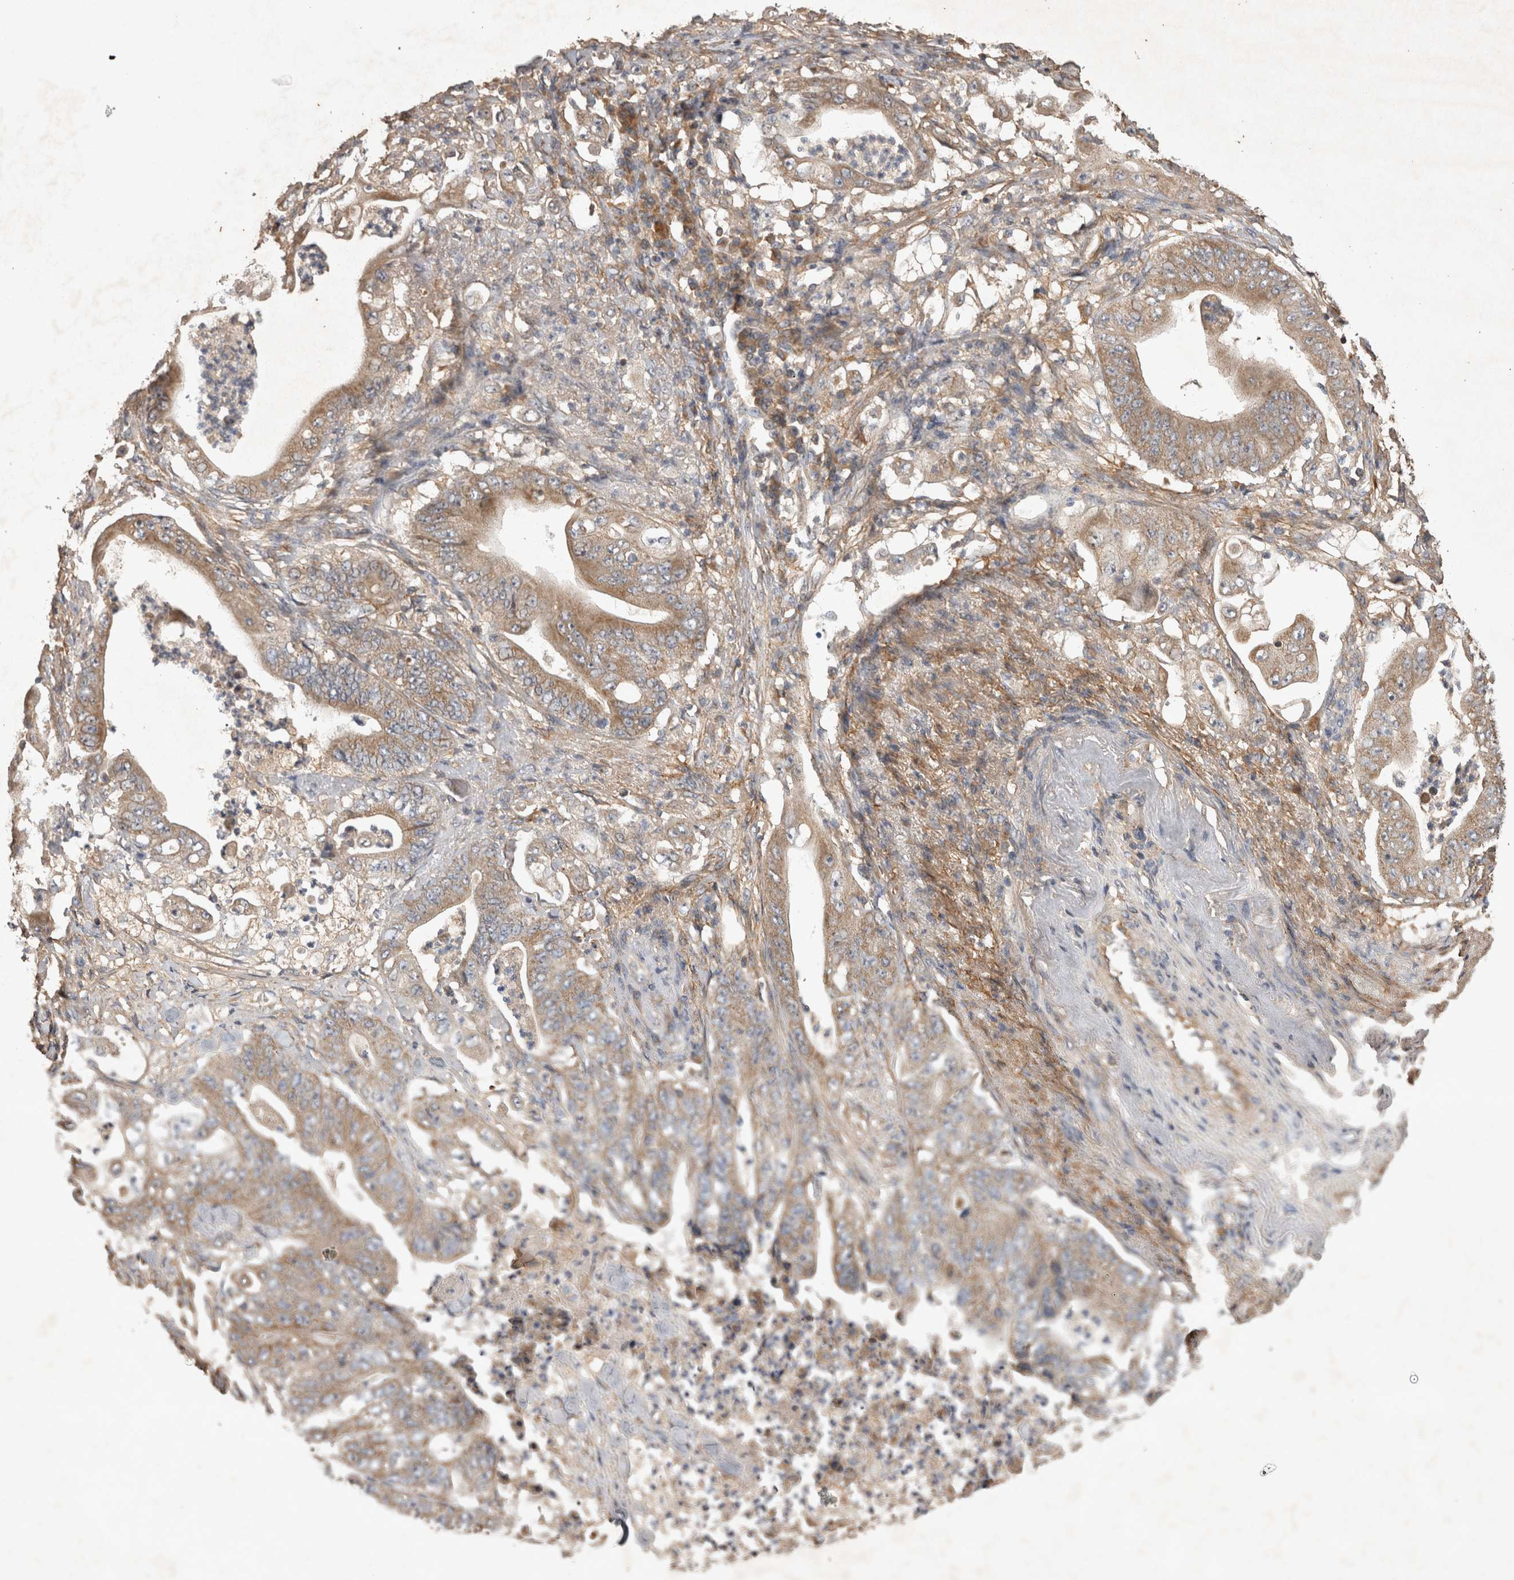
{"staining": {"intensity": "moderate", "quantity": ">75%", "location": "cytoplasmic/membranous"}, "tissue": "stomach cancer", "cell_type": "Tumor cells", "image_type": "cancer", "snomed": [{"axis": "morphology", "description": "Adenocarcinoma, NOS"}, {"axis": "topography", "description": "Stomach"}], "caption": "Moderate cytoplasmic/membranous protein staining is identified in about >75% of tumor cells in stomach cancer (adenocarcinoma).", "gene": "TRMT61B", "patient": {"sex": "female", "age": 73}}